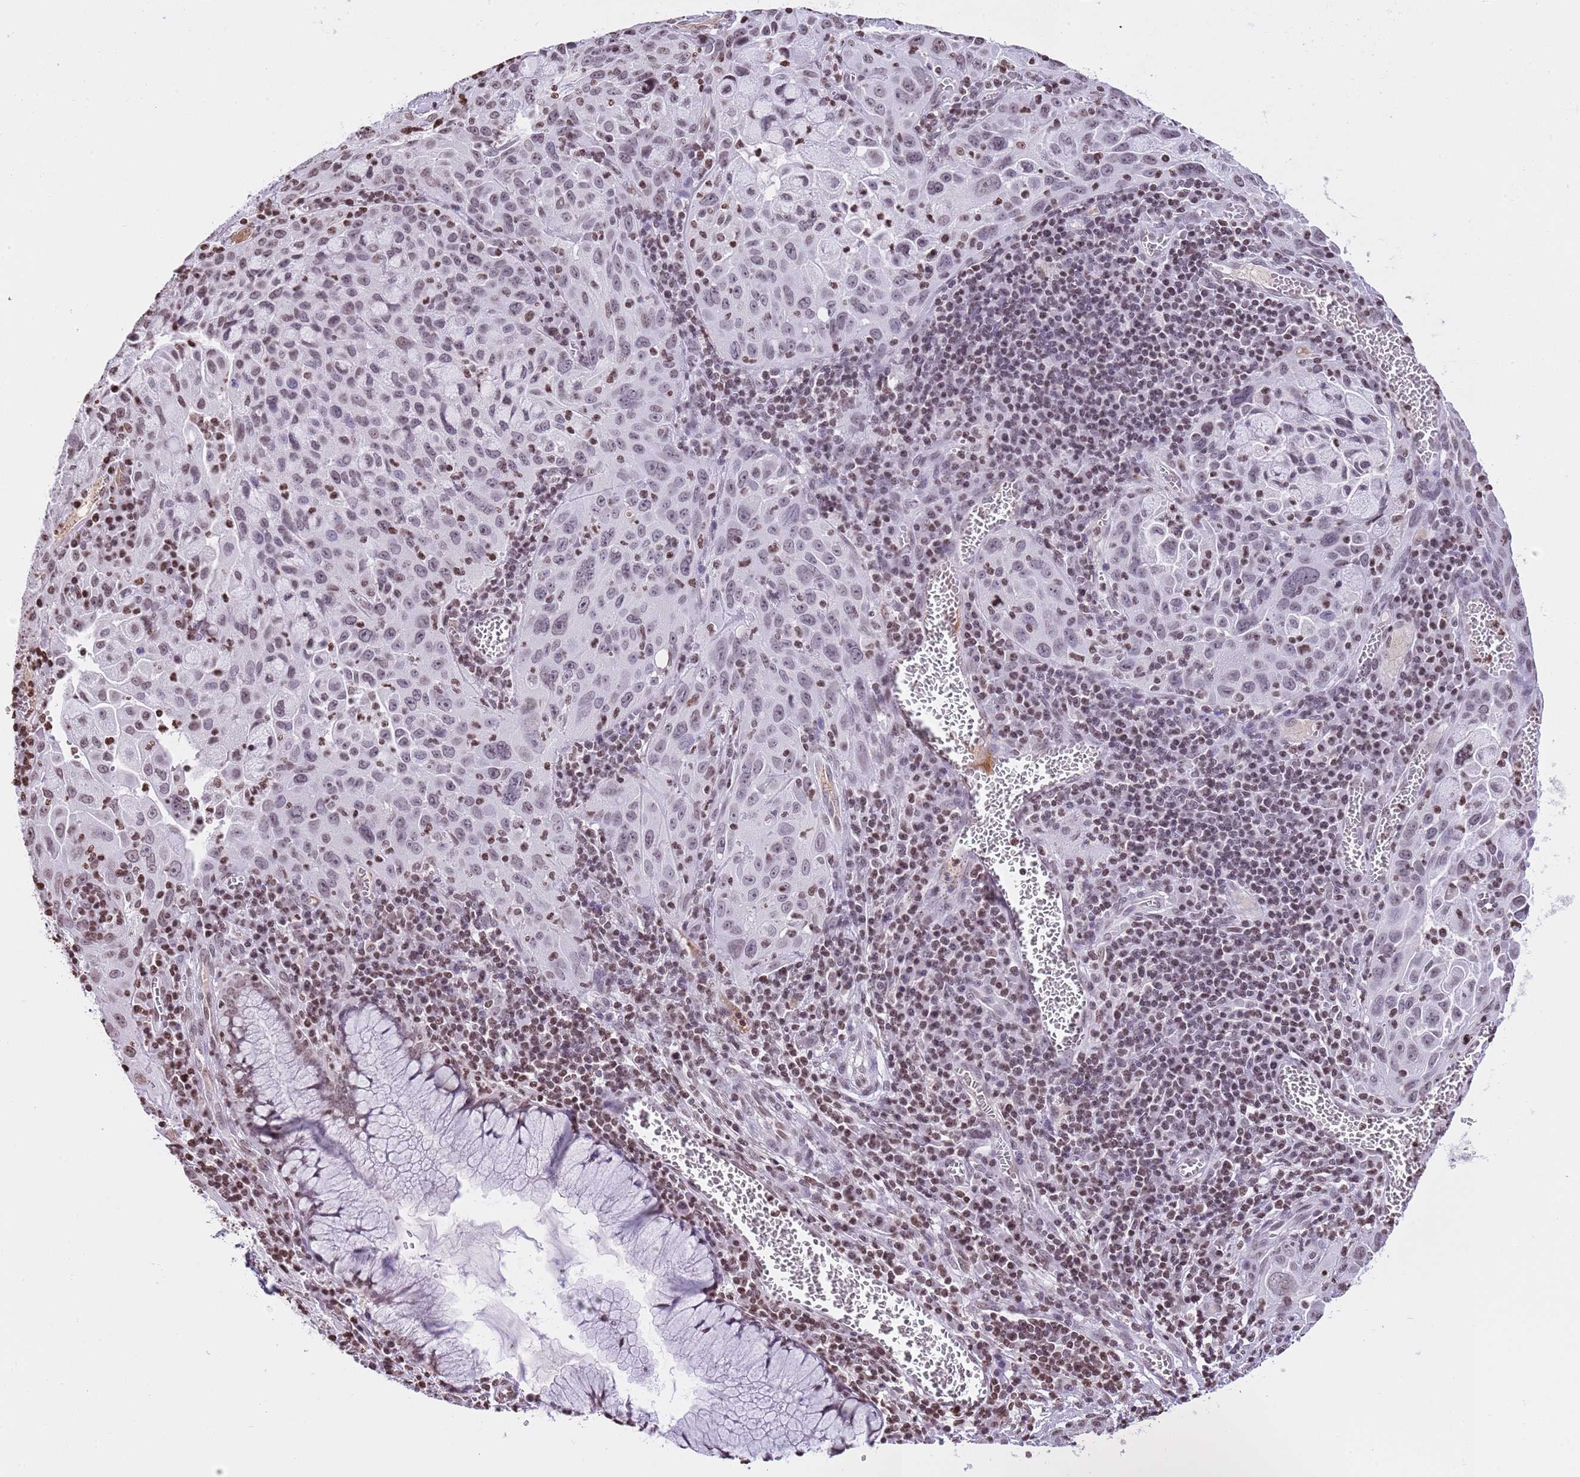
{"staining": {"intensity": "weak", "quantity": "25%-75%", "location": "nuclear"}, "tissue": "cervical cancer", "cell_type": "Tumor cells", "image_type": "cancer", "snomed": [{"axis": "morphology", "description": "Squamous cell carcinoma, NOS"}, {"axis": "topography", "description": "Cervix"}], "caption": "Cervical cancer tissue displays weak nuclear positivity in about 25%-75% of tumor cells, visualized by immunohistochemistry. Using DAB (brown) and hematoxylin (blue) stains, captured at high magnification using brightfield microscopy.", "gene": "KPNA3", "patient": {"sex": "female", "age": 42}}